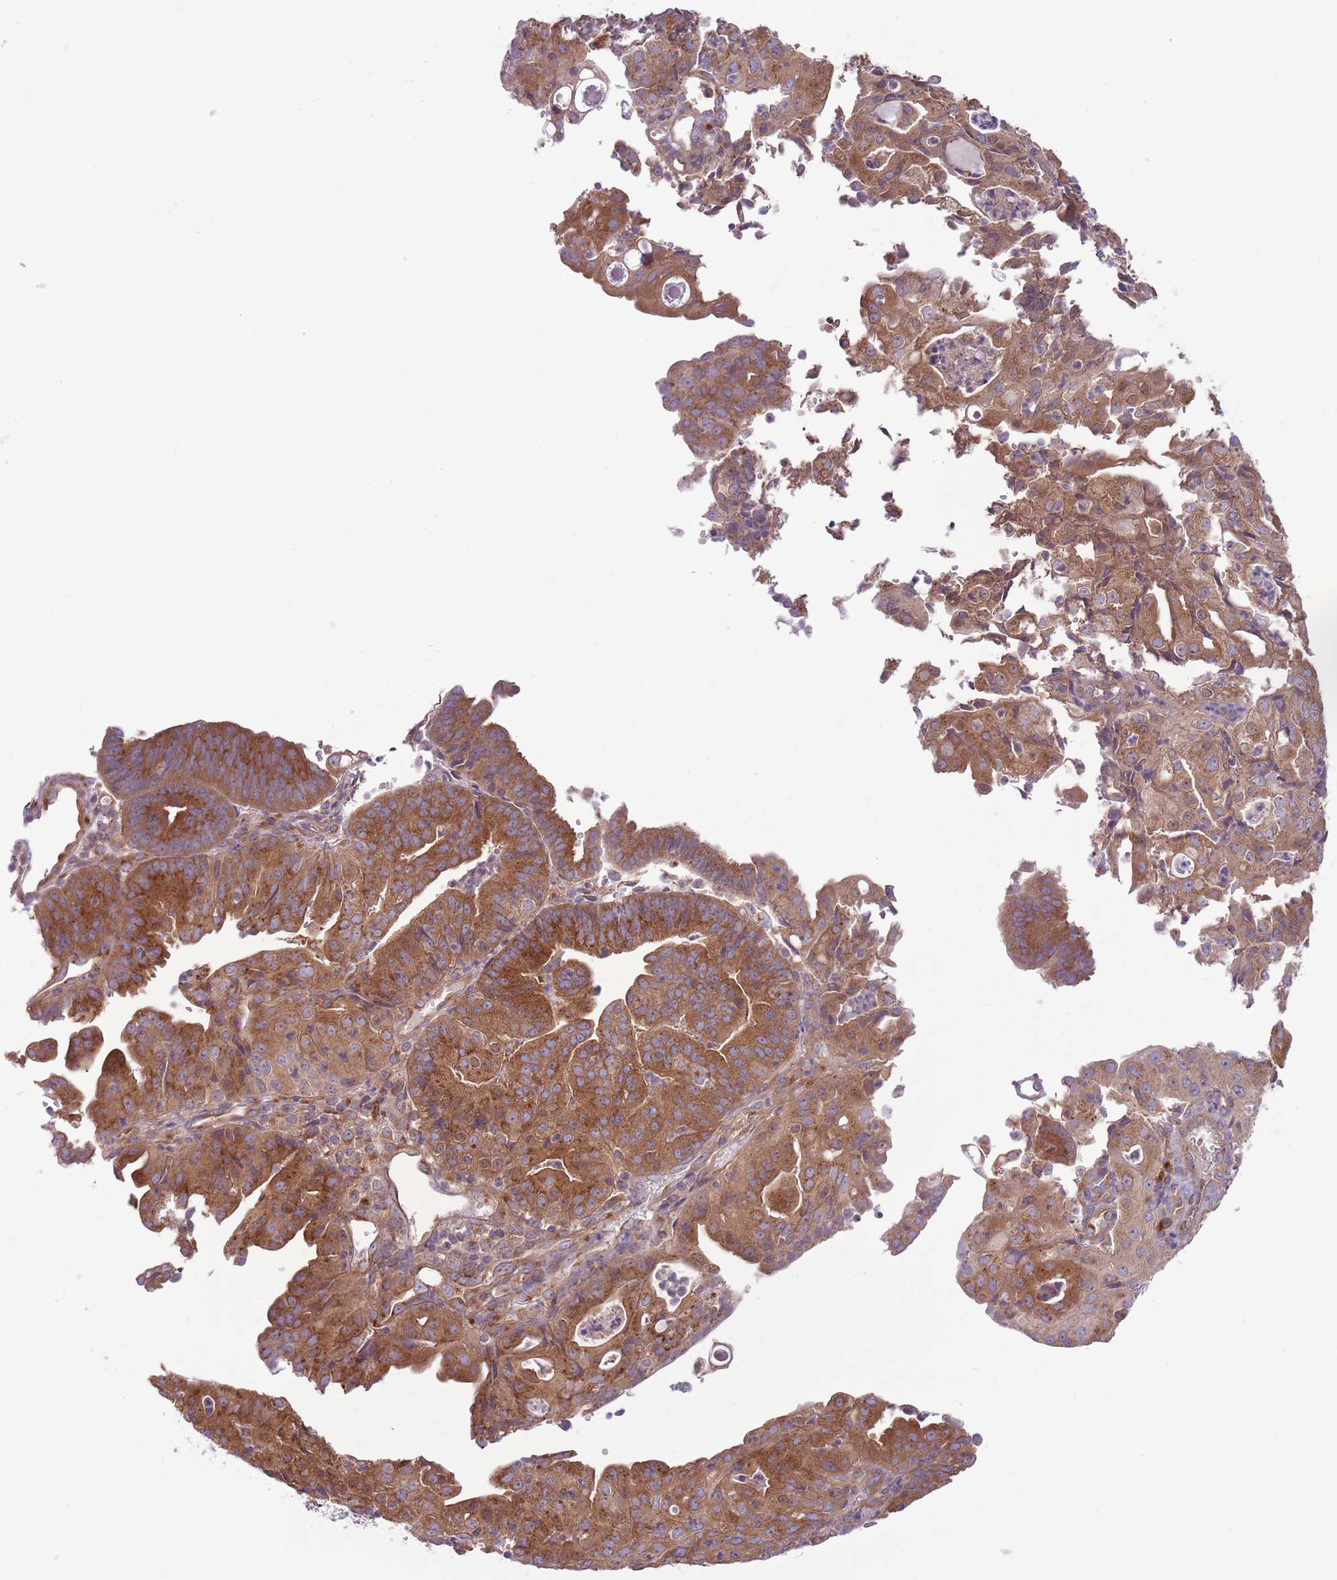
{"staining": {"intensity": "moderate", "quantity": ">75%", "location": "cytoplasmic/membranous"}, "tissue": "endometrial cancer", "cell_type": "Tumor cells", "image_type": "cancer", "snomed": [{"axis": "morphology", "description": "Adenocarcinoma, NOS"}, {"axis": "topography", "description": "Endometrium"}], "caption": "IHC (DAB (3,3'-diaminobenzidine)) staining of endometrial cancer displays moderate cytoplasmic/membranous protein positivity in approximately >75% of tumor cells.", "gene": "COPE", "patient": {"sex": "female", "age": 56}}